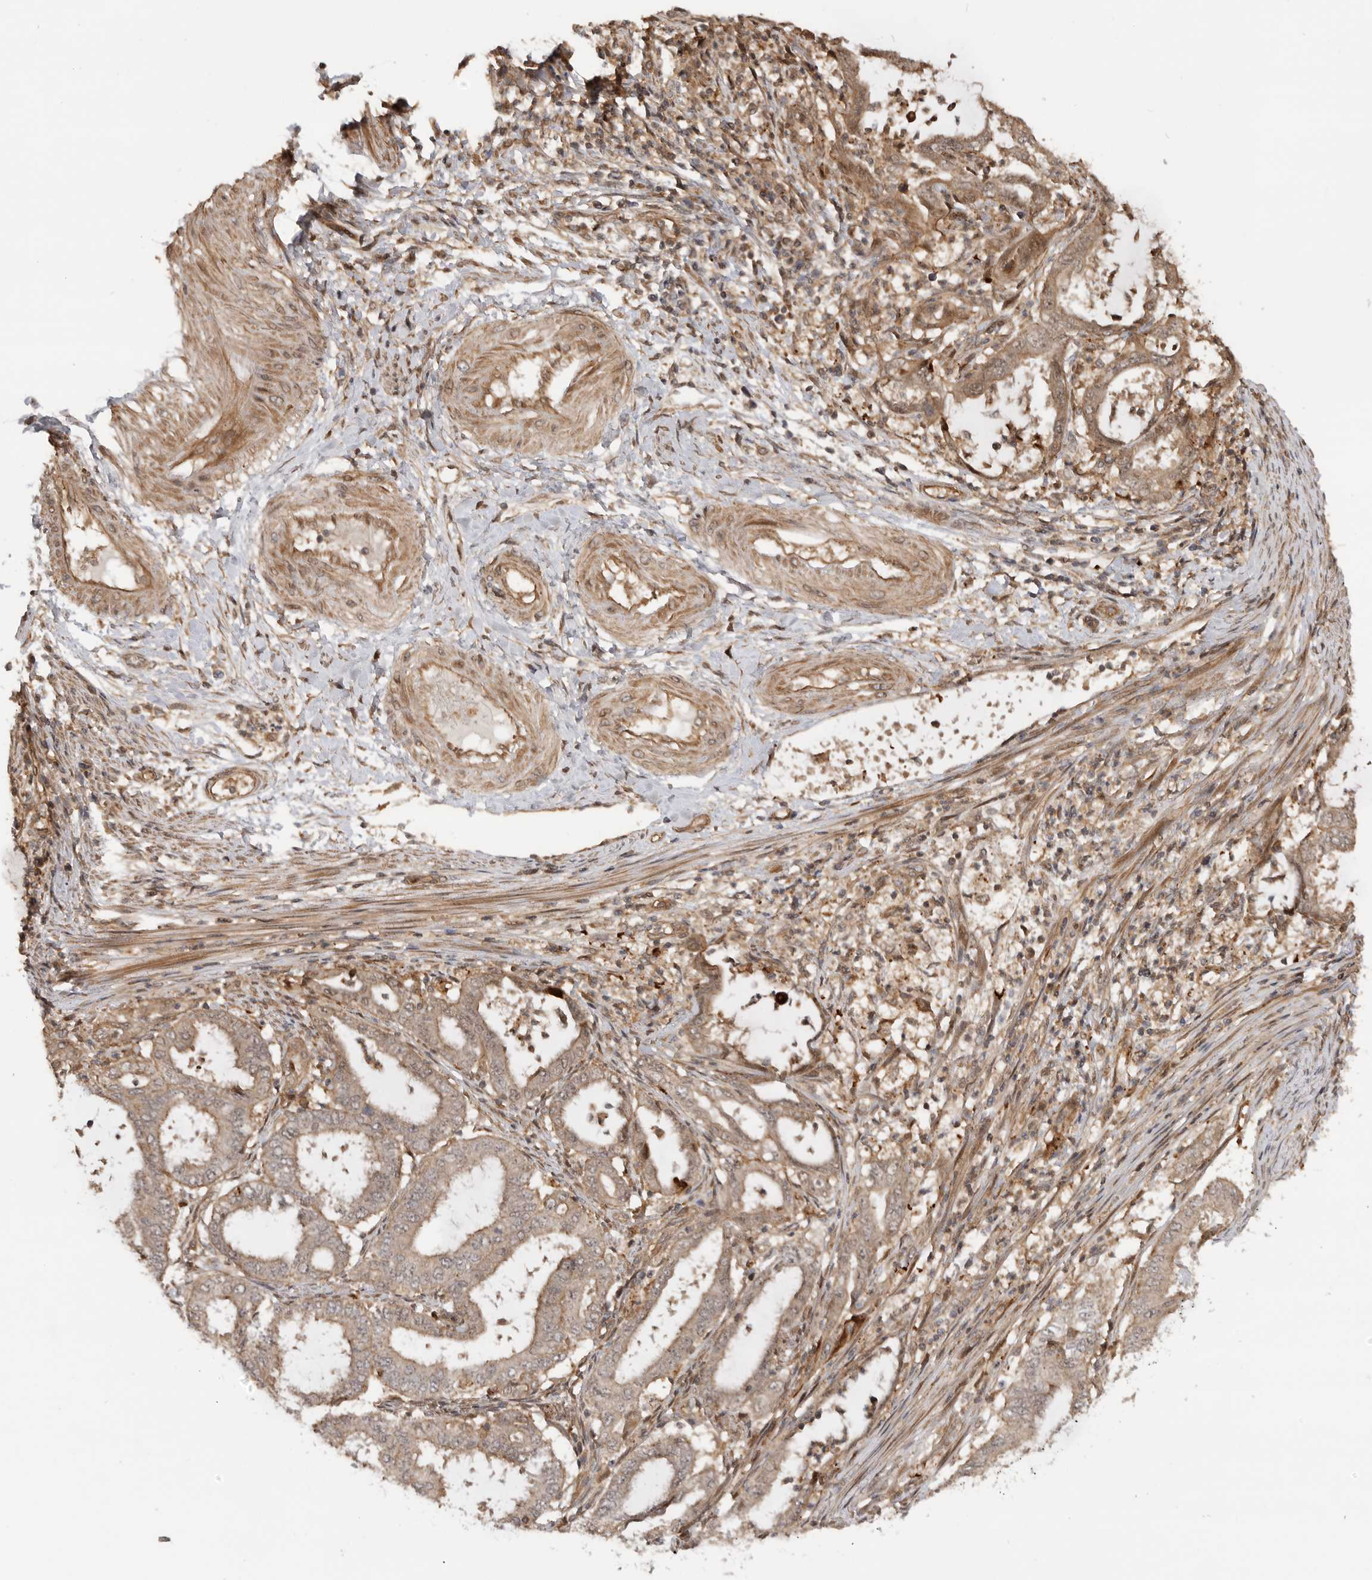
{"staining": {"intensity": "moderate", "quantity": ">75%", "location": "cytoplasmic/membranous"}, "tissue": "endometrial cancer", "cell_type": "Tumor cells", "image_type": "cancer", "snomed": [{"axis": "morphology", "description": "Adenocarcinoma, NOS"}, {"axis": "topography", "description": "Endometrium"}], "caption": "DAB immunohistochemical staining of endometrial cancer (adenocarcinoma) exhibits moderate cytoplasmic/membranous protein staining in approximately >75% of tumor cells.", "gene": "ADPRS", "patient": {"sex": "female", "age": 51}}